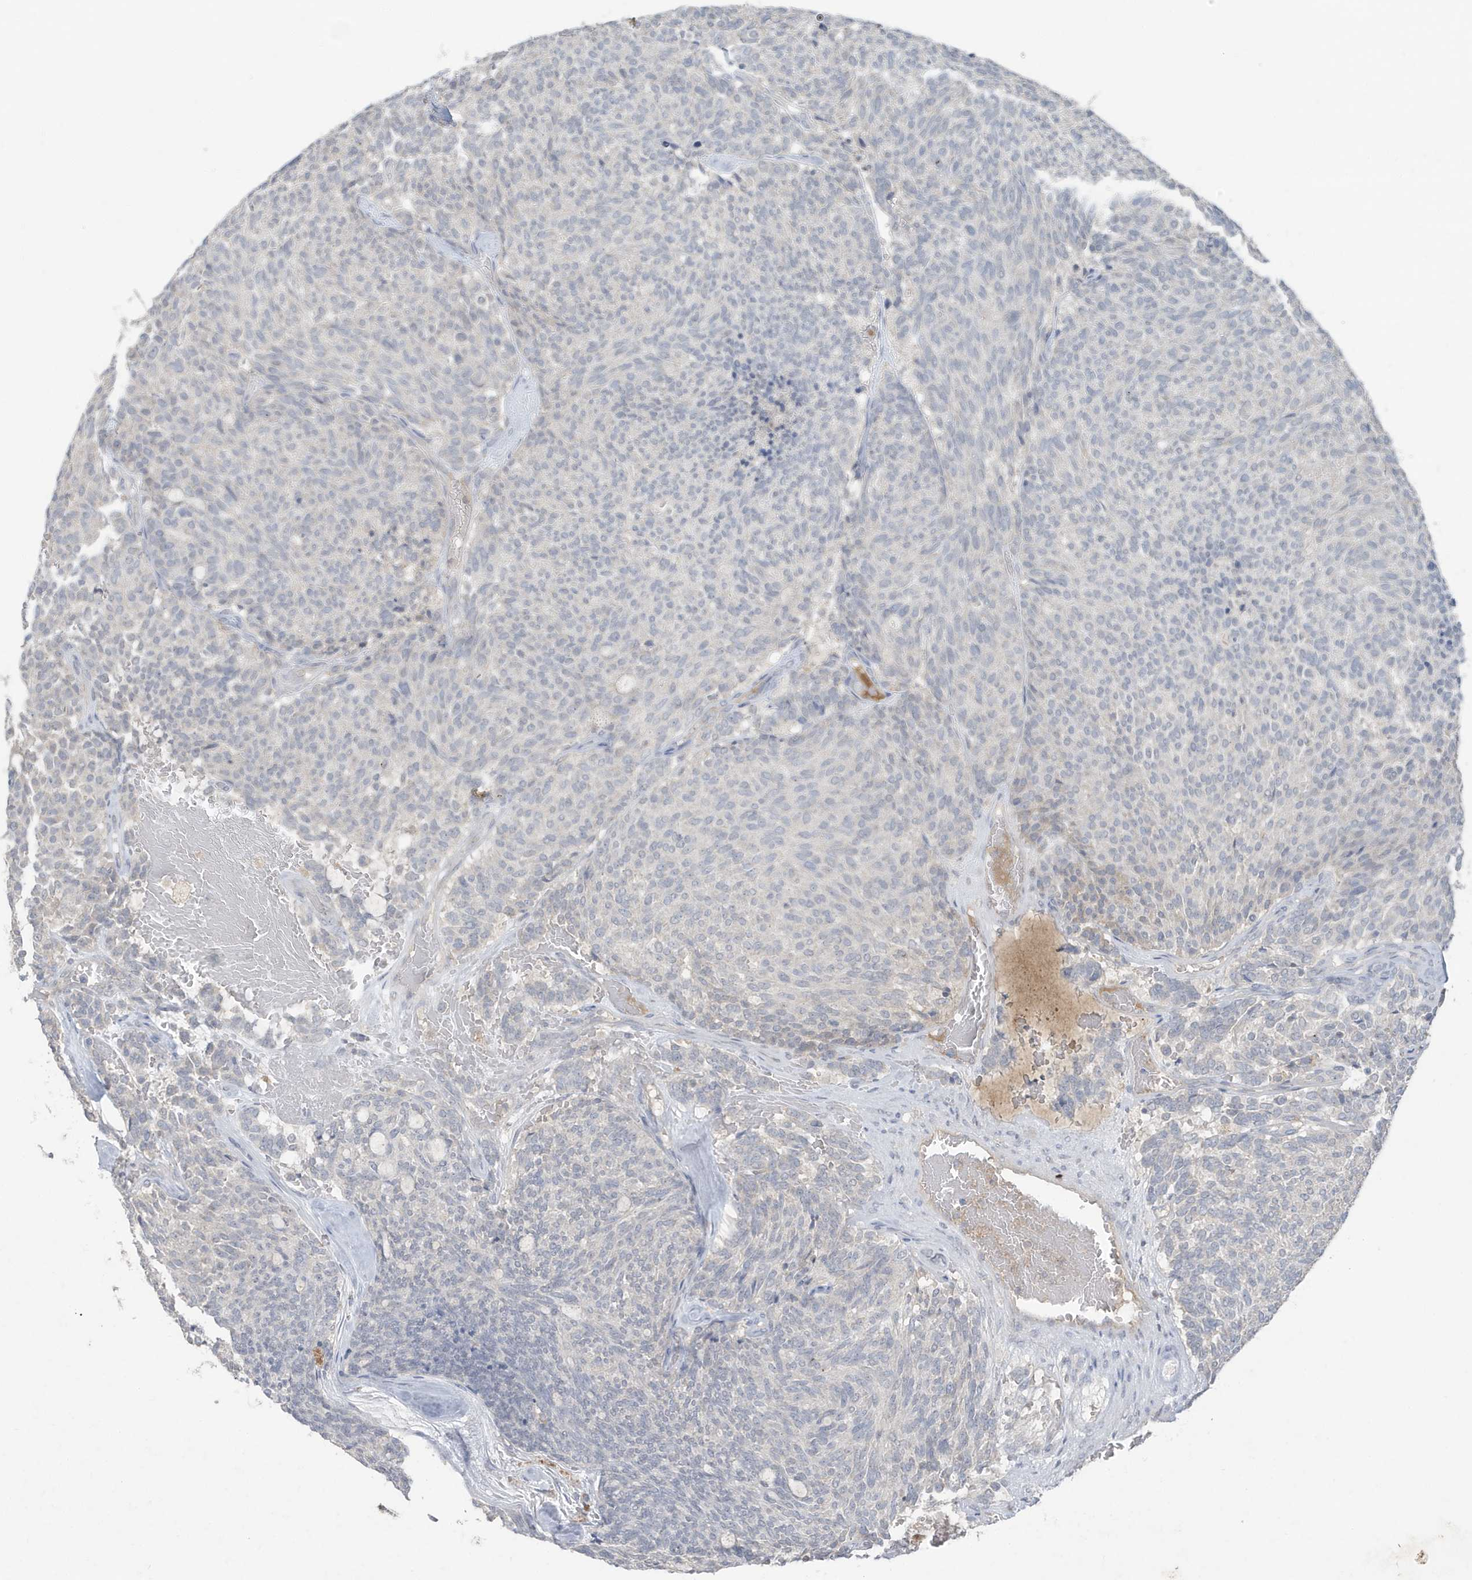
{"staining": {"intensity": "negative", "quantity": "none", "location": "none"}, "tissue": "carcinoid", "cell_type": "Tumor cells", "image_type": "cancer", "snomed": [{"axis": "morphology", "description": "Carcinoid, malignant, NOS"}, {"axis": "topography", "description": "Pancreas"}], "caption": "Tumor cells are negative for protein expression in human carcinoid (malignant).", "gene": "C1RL", "patient": {"sex": "female", "age": 54}}